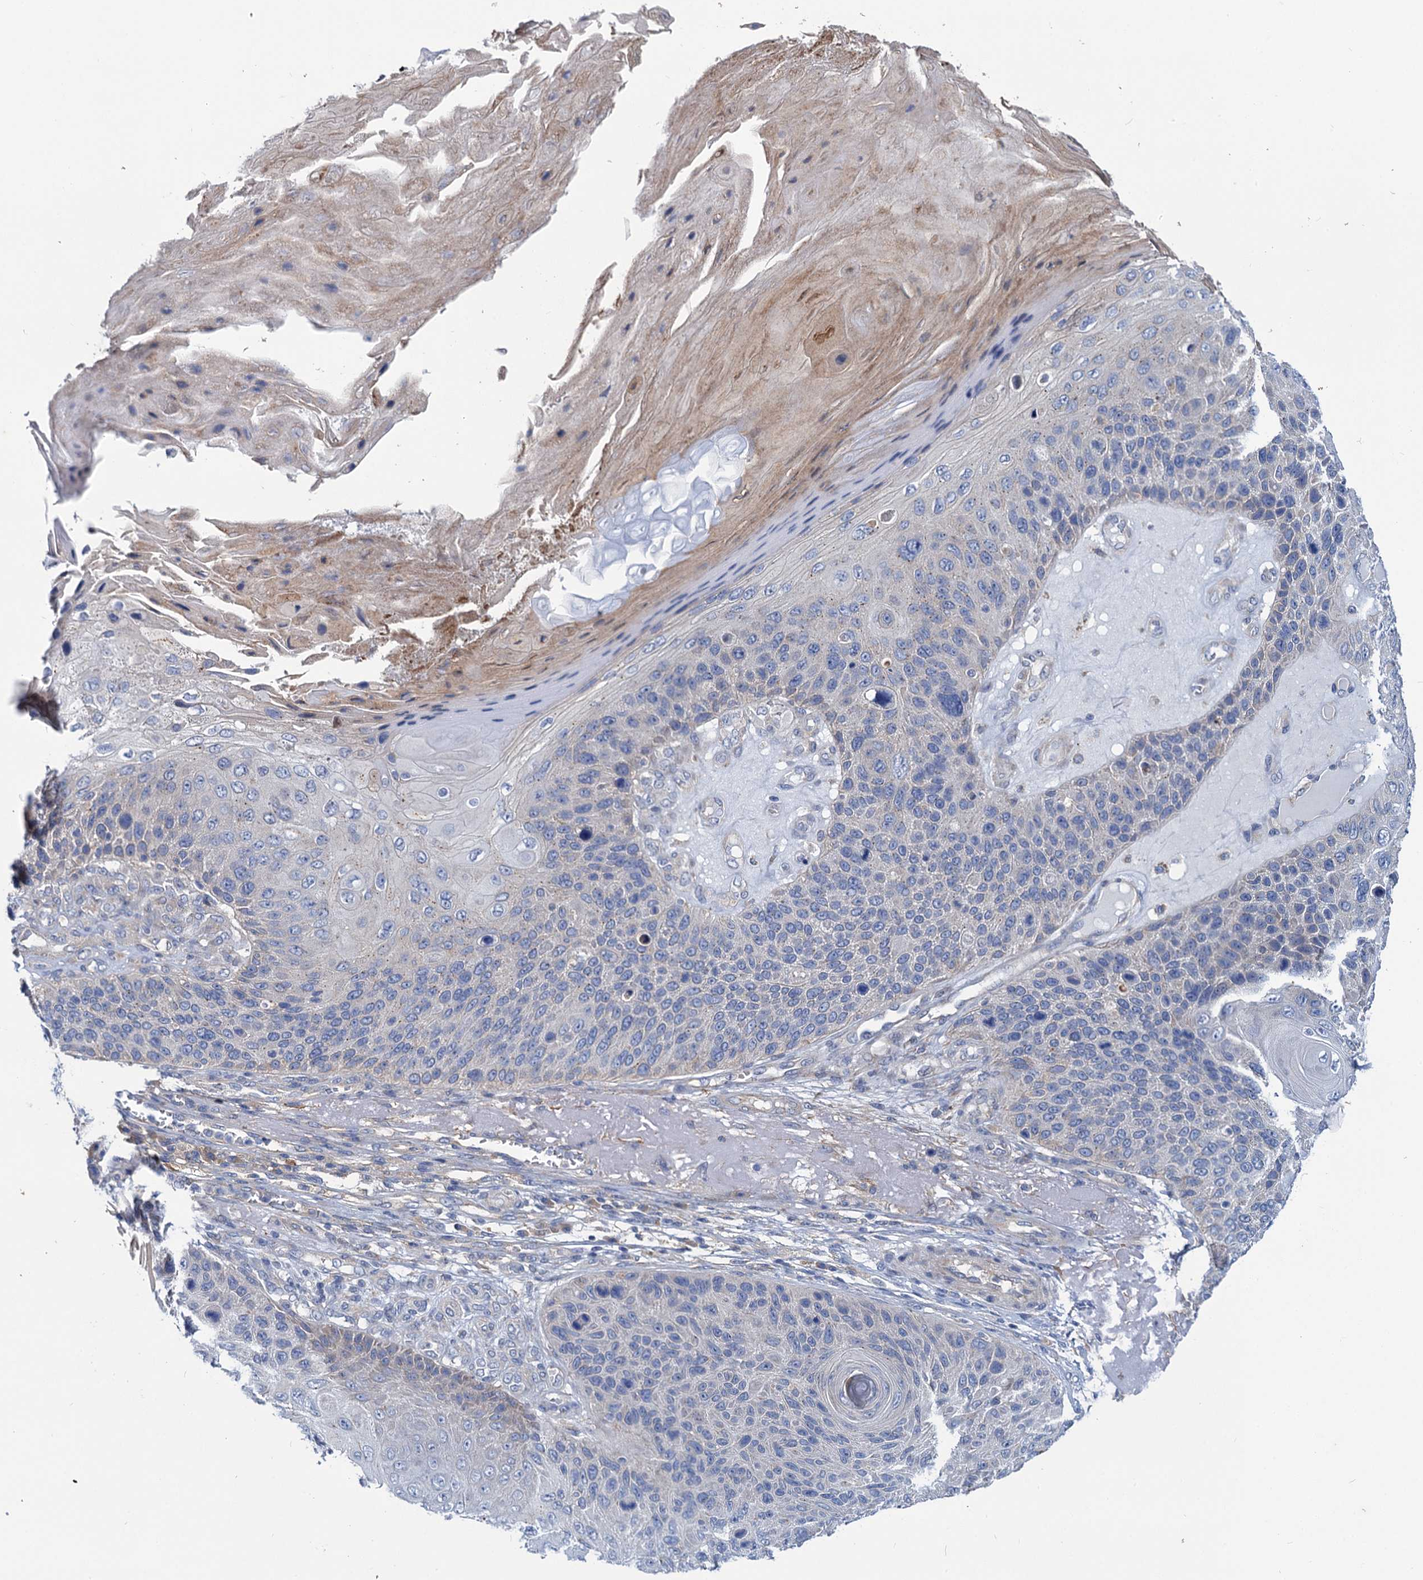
{"staining": {"intensity": "negative", "quantity": "none", "location": "none"}, "tissue": "skin cancer", "cell_type": "Tumor cells", "image_type": "cancer", "snomed": [{"axis": "morphology", "description": "Squamous cell carcinoma, NOS"}, {"axis": "topography", "description": "Skin"}], "caption": "DAB (3,3'-diaminobenzidine) immunohistochemical staining of human squamous cell carcinoma (skin) shows no significant positivity in tumor cells. Nuclei are stained in blue.", "gene": "TRIM55", "patient": {"sex": "female", "age": 88}}